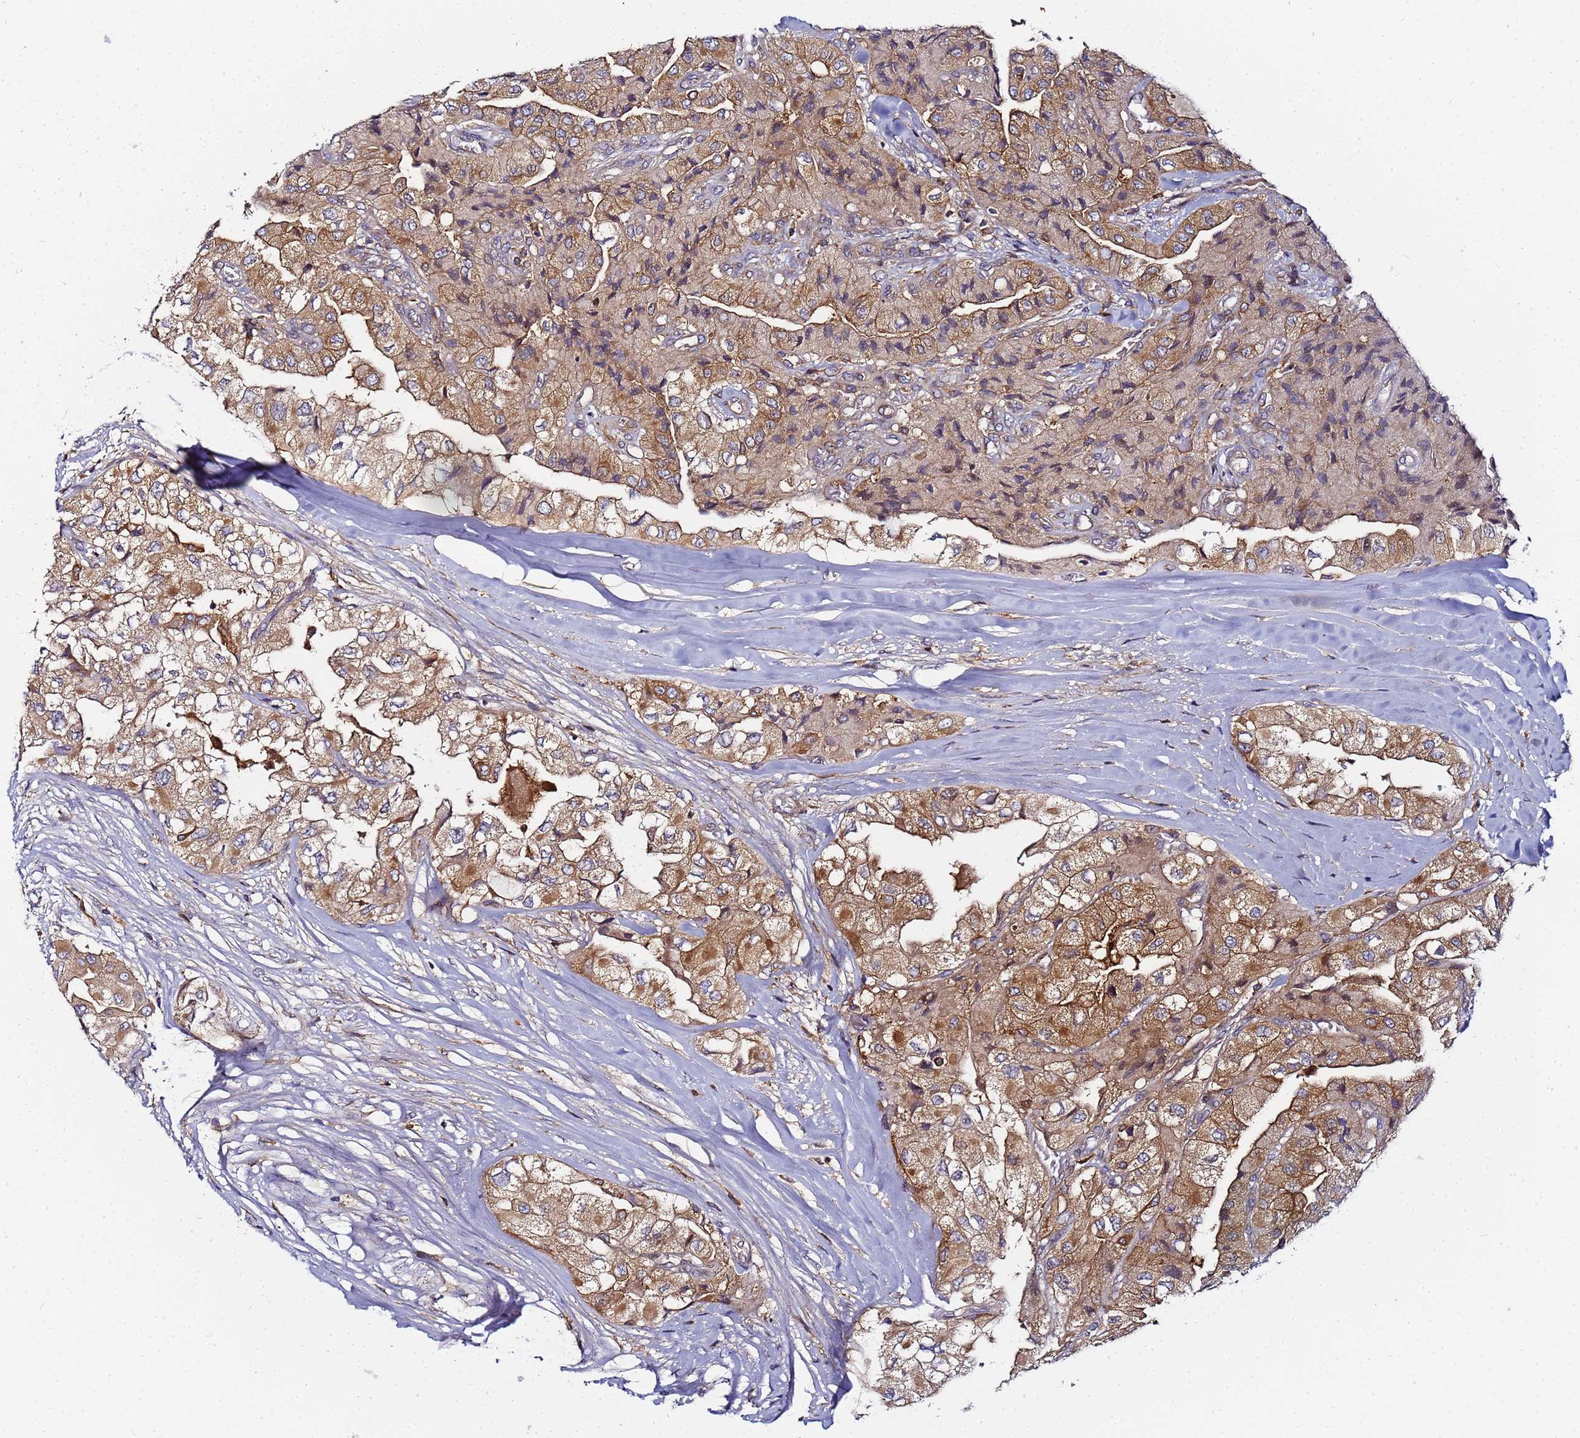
{"staining": {"intensity": "moderate", "quantity": ">75%", "location": "cytoplasmic/membranous"}, "tissue": "head and neck cancer", "cell_type": "Tumor cells", "image_type": "cancer", "snomed": [{"axis": "morphology", "description": "Adenocarcinoma, NOS"}, {"axis": "topography", "description": "Head-Neck"}], "caption": "This is a micrograph of IHC staining of head and neck cancer, which shows moderate staining in the cytoplasmic/membranous of tumor cells.", "gene": "CHM", "patient": {"sex": "male", "age": 66}}